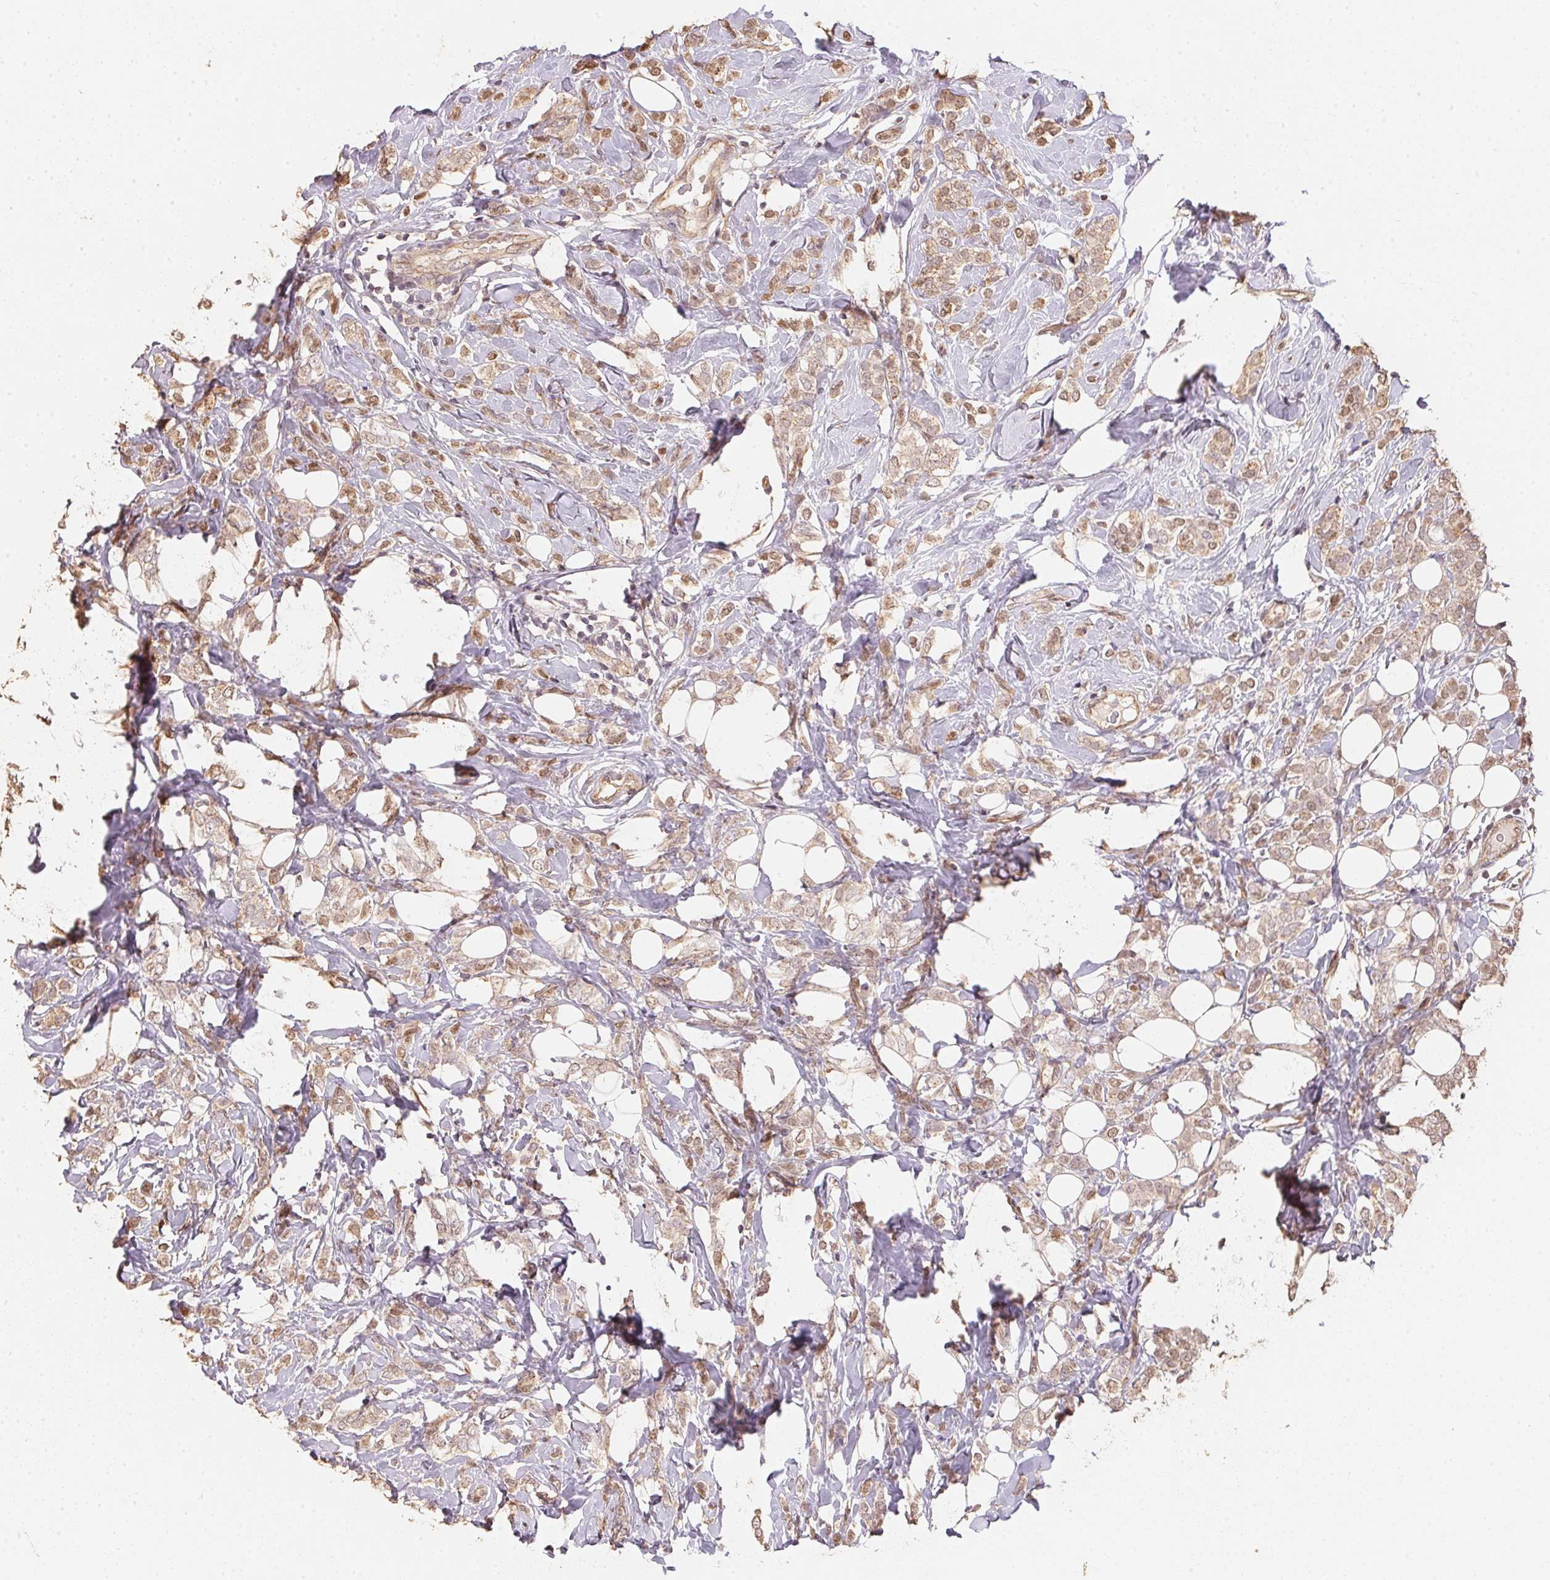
{"staining": {"intensity": "moderate", "quantity": ">75%", "location": "cytoplasmic/membranous"}, "tissue": "breast cancer", "cell_type": "Tumor cells", "image_type": "cancer", "snomed": [{"axis": "morphology", "description": "Lobular carcinoma"}, {"axis": "topography", "description": "Breast"}], "caption": "This photomicrograph reveals immunohistochemistry staining of breast lobular carcinoma, with medium moderate cytoplasmic/membranous staining in approximately >75% of tumor cells.", "gene": "TMEM222", "patient": {"sex": "female", "age": 49}}